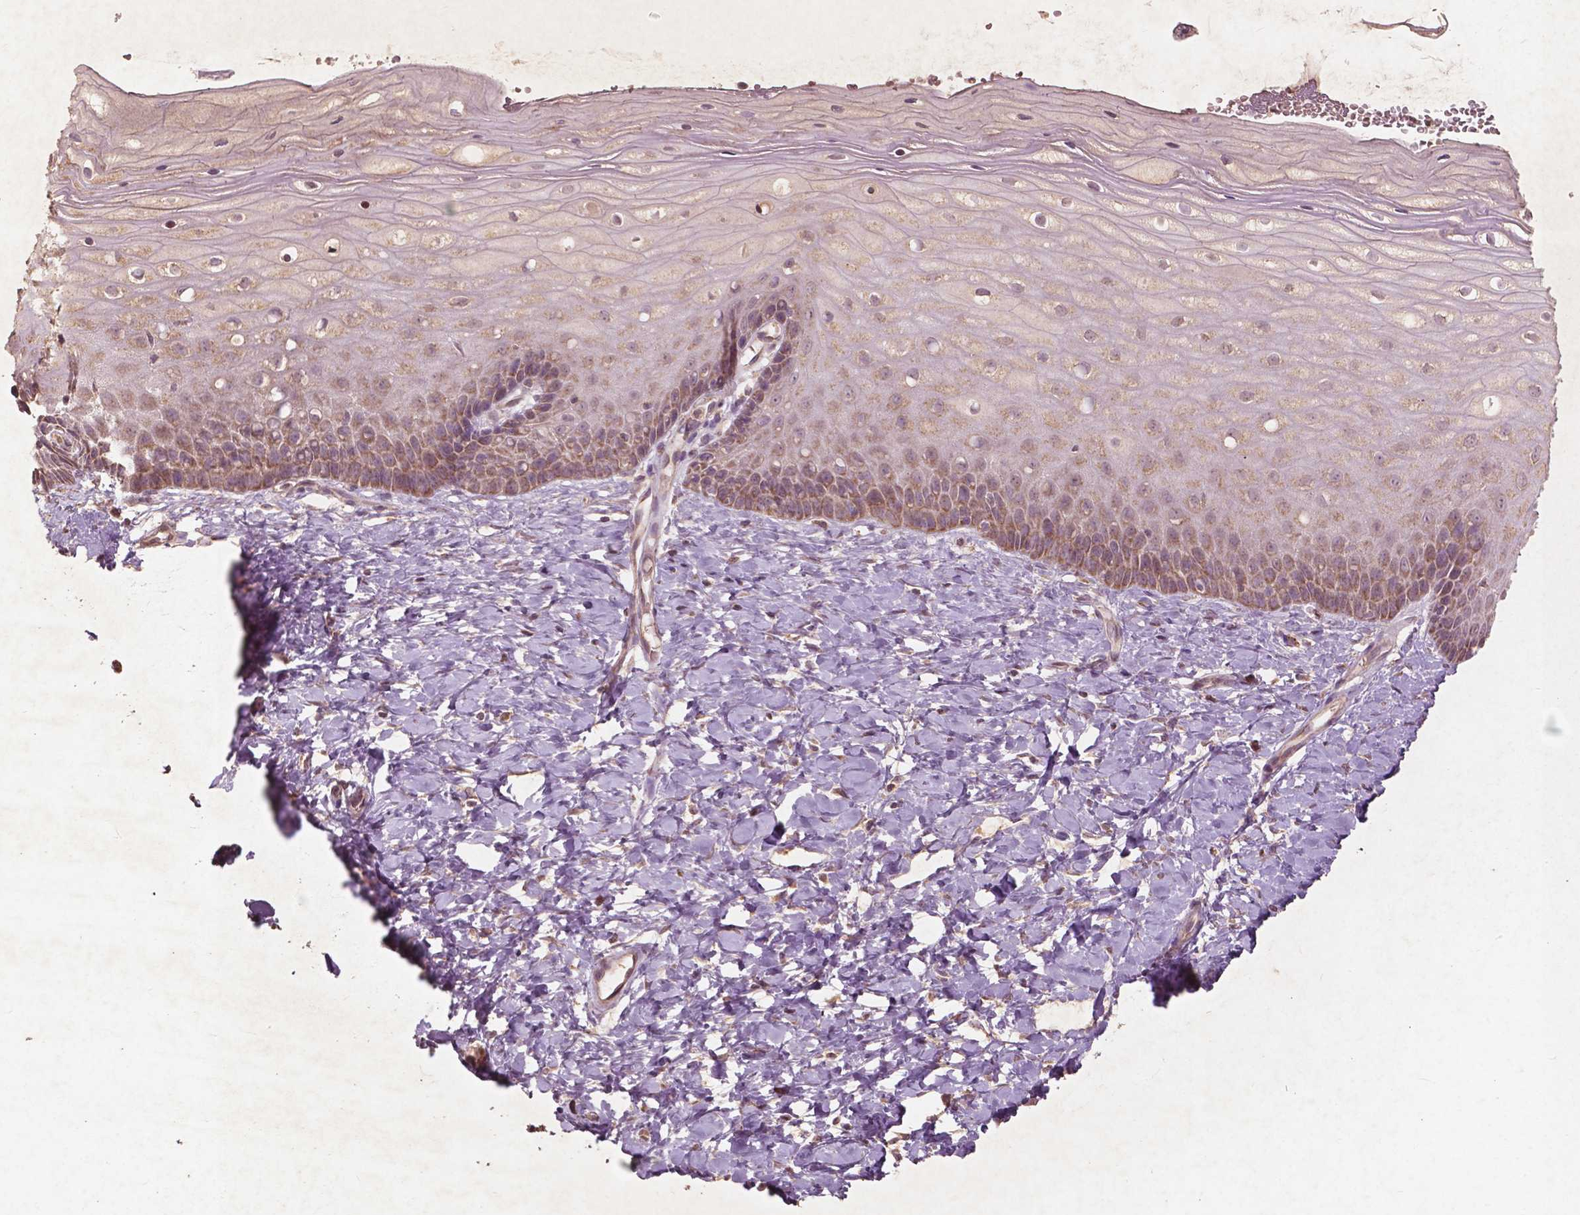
{"staining": {"intensity": "weak", "quantity": ">75%", "location": "cytoplasmic/membranous"}, "tissue": "cervix", "cell_type": "Glandular cells", "image_type": "normal", "snomed": [{"axis": "morphology", "description": "Normal tissue, NOS"}, {"axis": "topography", "description": "Cervix"}], "caption": "Protein analysis of unremarkable cervix shows weak cytoplasmic/membranous positivity in about >75% of glandular cells.", "gene": "ST6GALNAC5", "patient": {"sex": "female", "age": 37}}